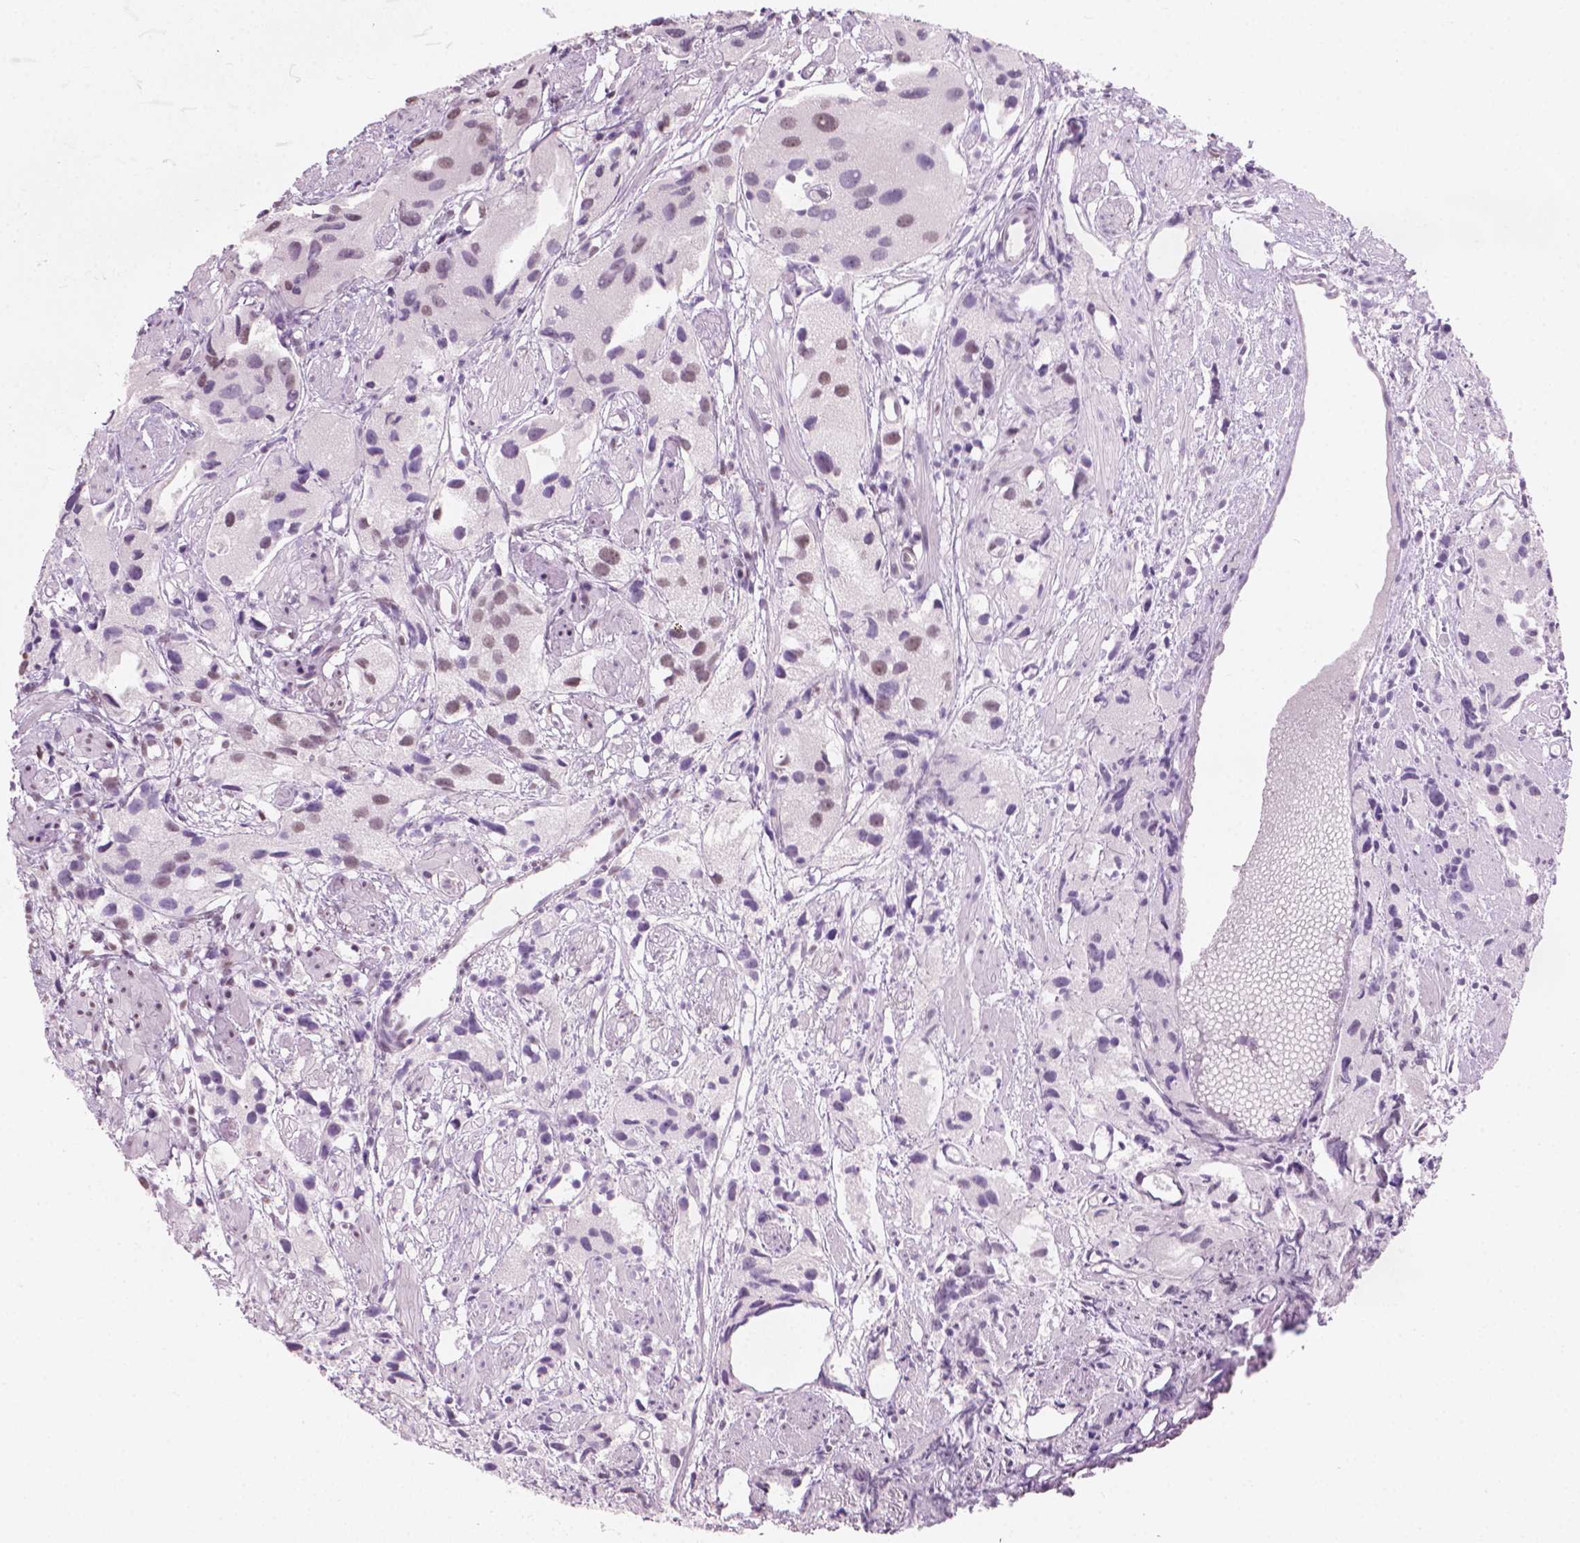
{"staining": {"intensity": "weak", "quantity": "<25%", "location": "nuclear"}, "tissue": "prostate cancer", "cell_type": "Tumor cells", "image_type": "cancer", "snomed": [{"axis": "morphology", "description": "Adenocarcinoma, High grade"}, {"axis": "topography", "description": "Prostate"}], "caption": "Immunohistochemical staining of prostate cancer reveals no significant staining in tumor cells.", "gene": "PIAS2", "patient": {"sex": "male", "age": 68}}